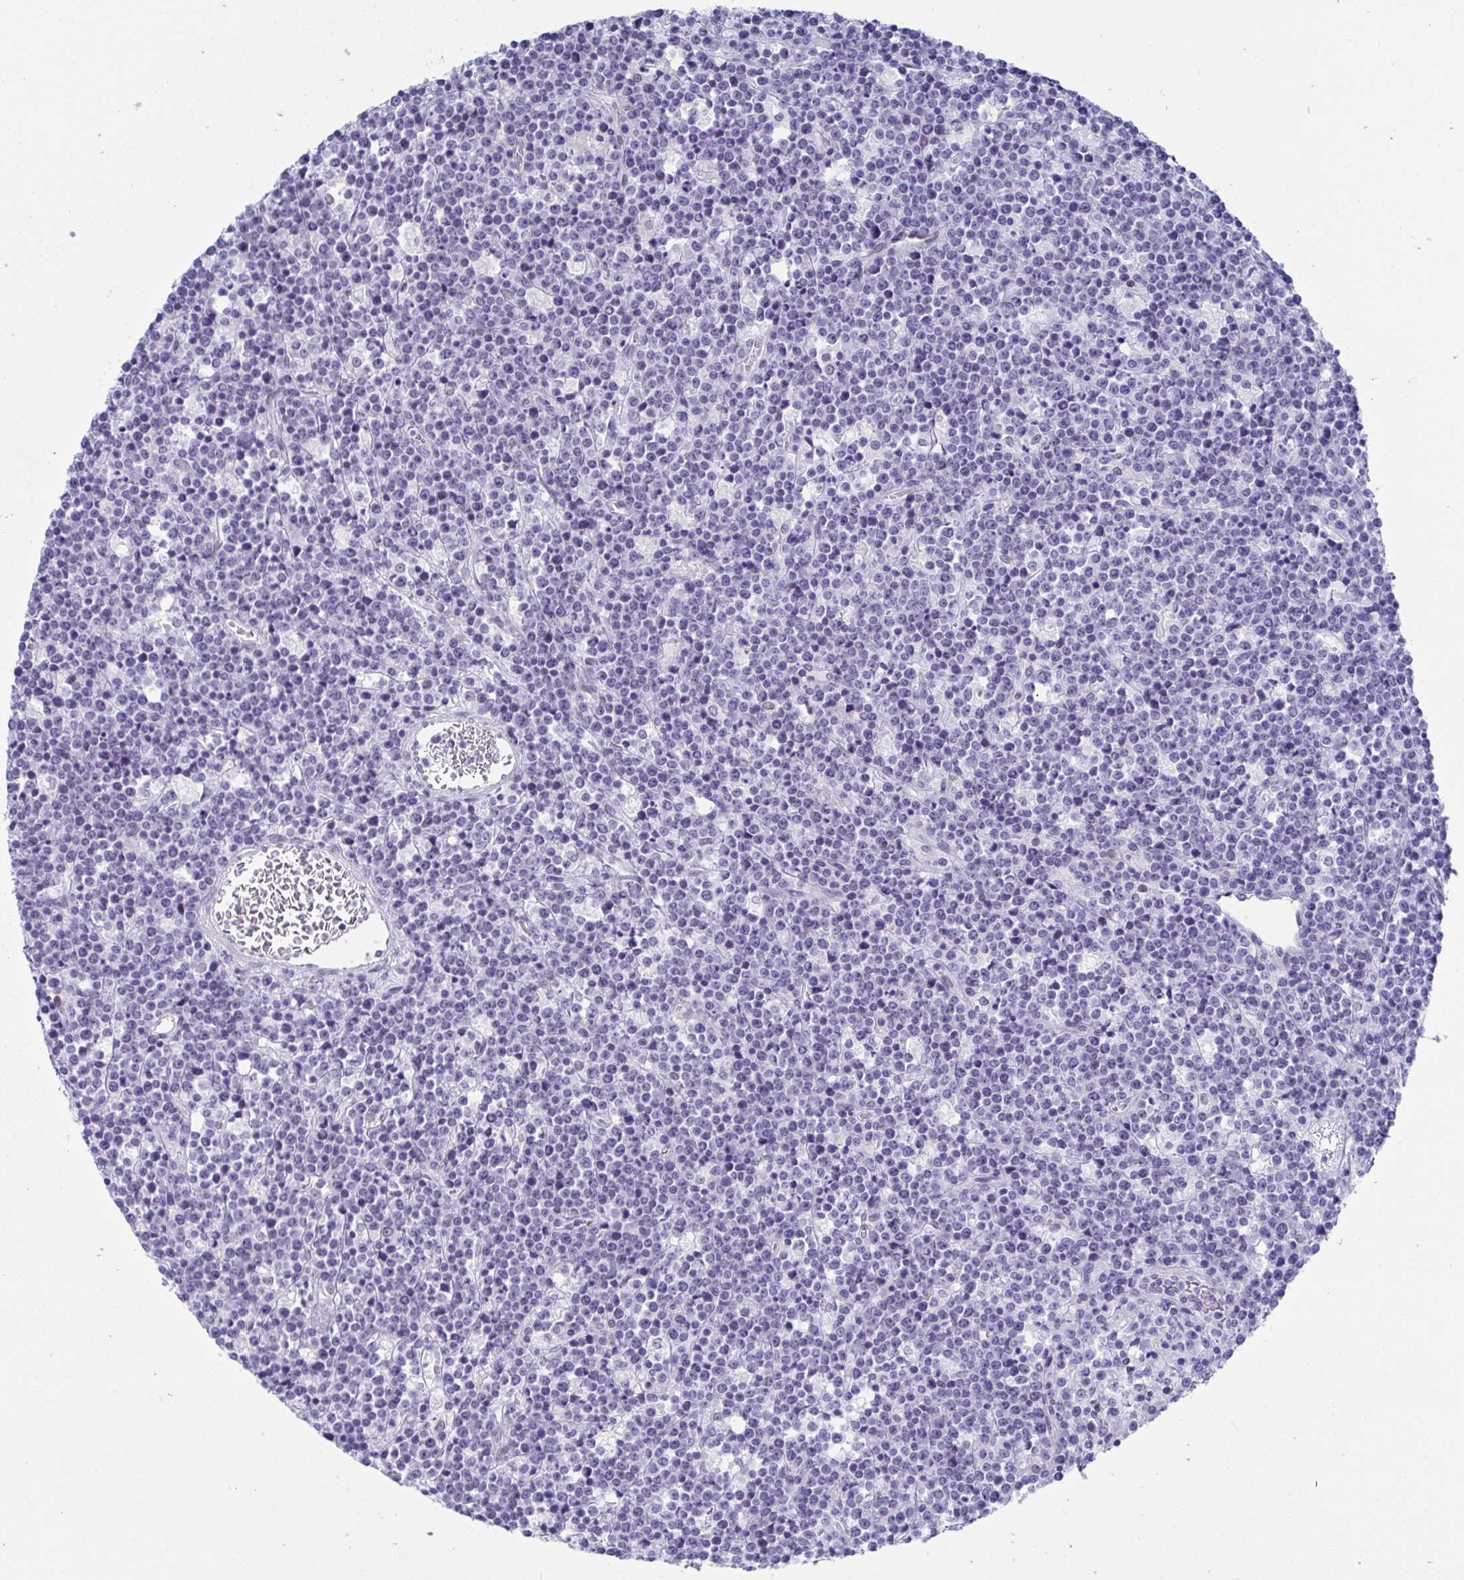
{"staining": {"intensity": "negative", "quantity": "none", "location": "none"}, "tissue": "lymphoma", "cell_type": "Tumor cells", "image_type": "cancer", "snomed": [{"axis": "morphology", "description": "Malignant lymphoma, non-Hodgkin's type, High grade"}, {"axis": "topography", "description": "Ovary"}], "caption": "Tumor cells show no significant positivity in high-grade malignant lymphoma, non-Hodgkin's type.", "gene": "MFSD4A", "patient": {"sex": "female", "age": 56}}